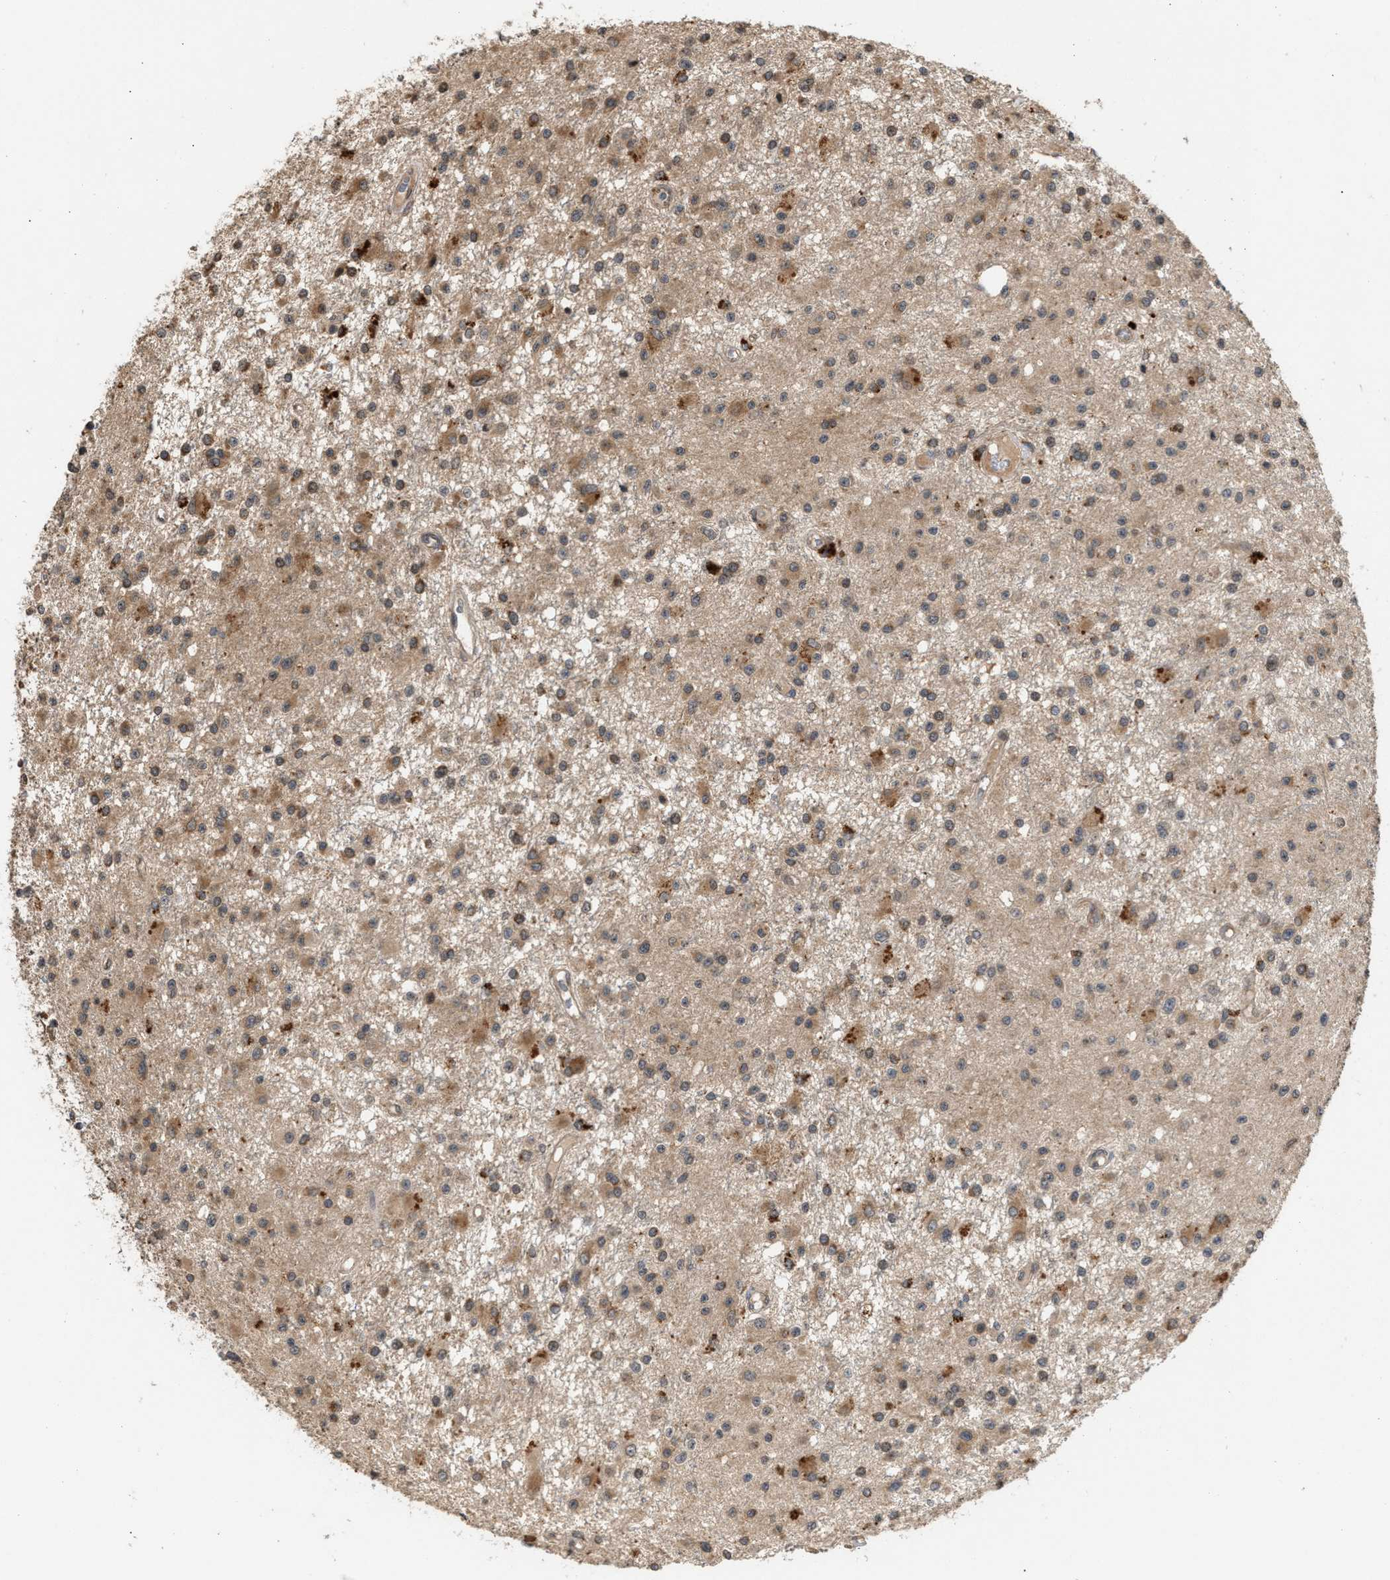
{"staining": {"intensity": "moderate", "quantity": ">75%", "location": "cytoplasmic/membranous"}, "tissue": "glioma", "cell_type": "Tumor cells", "image_type": "cancer", "snomed": [{"axis": "morphology", "description": "Glioma, malignant, Low grade"}, {"axis": "topography", "description": "Brain"}], "caption": "This is an image of immunohistochemistry (IHC) staining of malignant glioma (low-grade), which shows moderate expression in the cytoplasmic/membranous of tumor cells.", "gene": "SAR1A", "patient": {"sex": "male", "age": 58}}